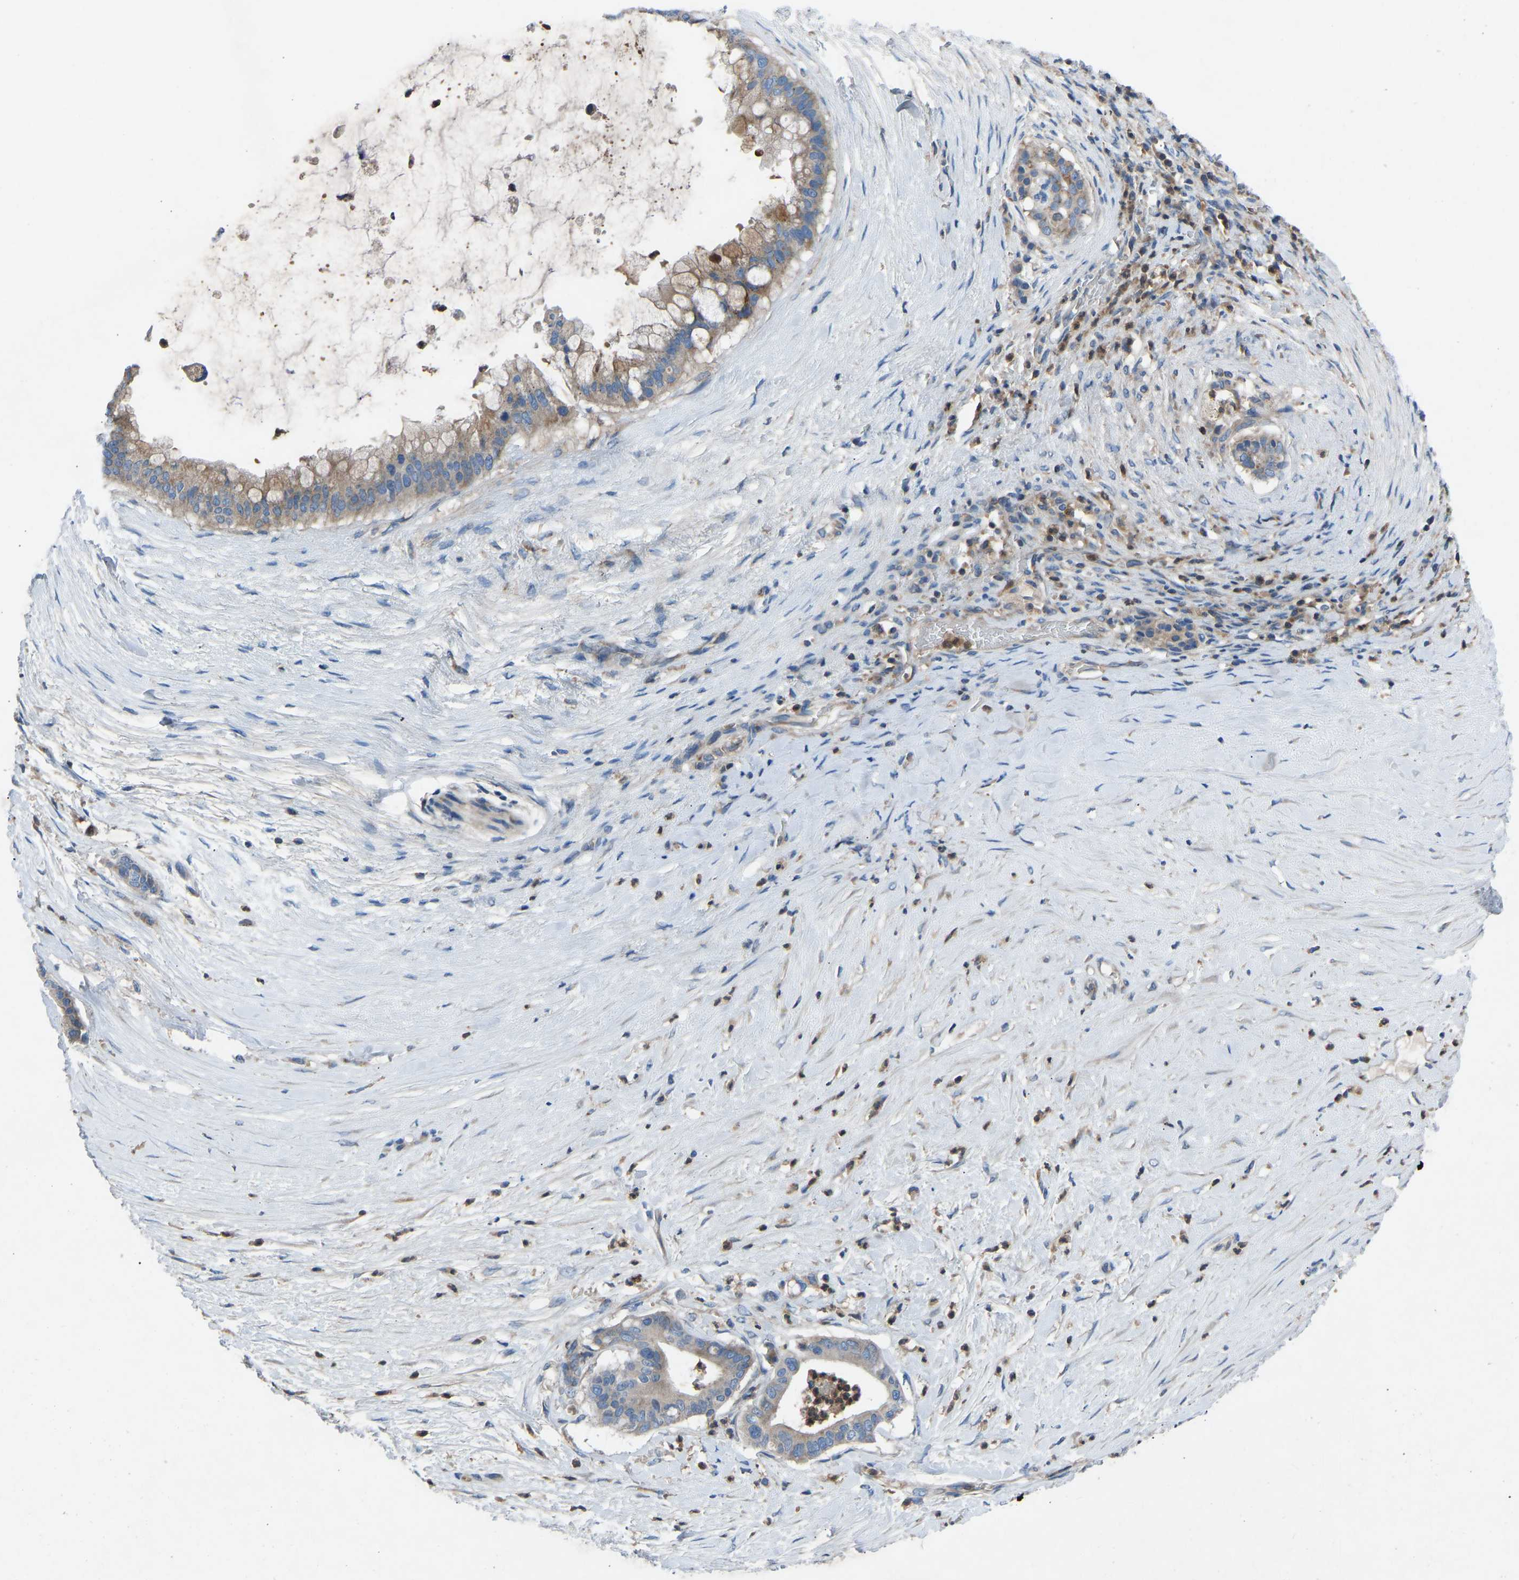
{"staining": {"intensity": "weak", "quantity": ">75%", "location": "cytoplasmic/membranous"}, "tissue": "pancreatic cancer", "cell_type": "Tumor cells", "image_type": "cancer", "snomed": [{"axis": "morphology", "description": "Adenocarcinoma, NOS"}, {"axis": "topography", "description": "Pancreas"}], "caption": "Pancreatic adenocarcinoma stained with DAB IHC reveals low levels of weak cytoplasmic/membranous expression in about >75% of tumor cells. (DAB (3,3'-diaminobenzidine) = brown stain, brightfield microscopy at high magnification).", "gene": "GRK6", "patient": {"sex": "male", "age": 41}}